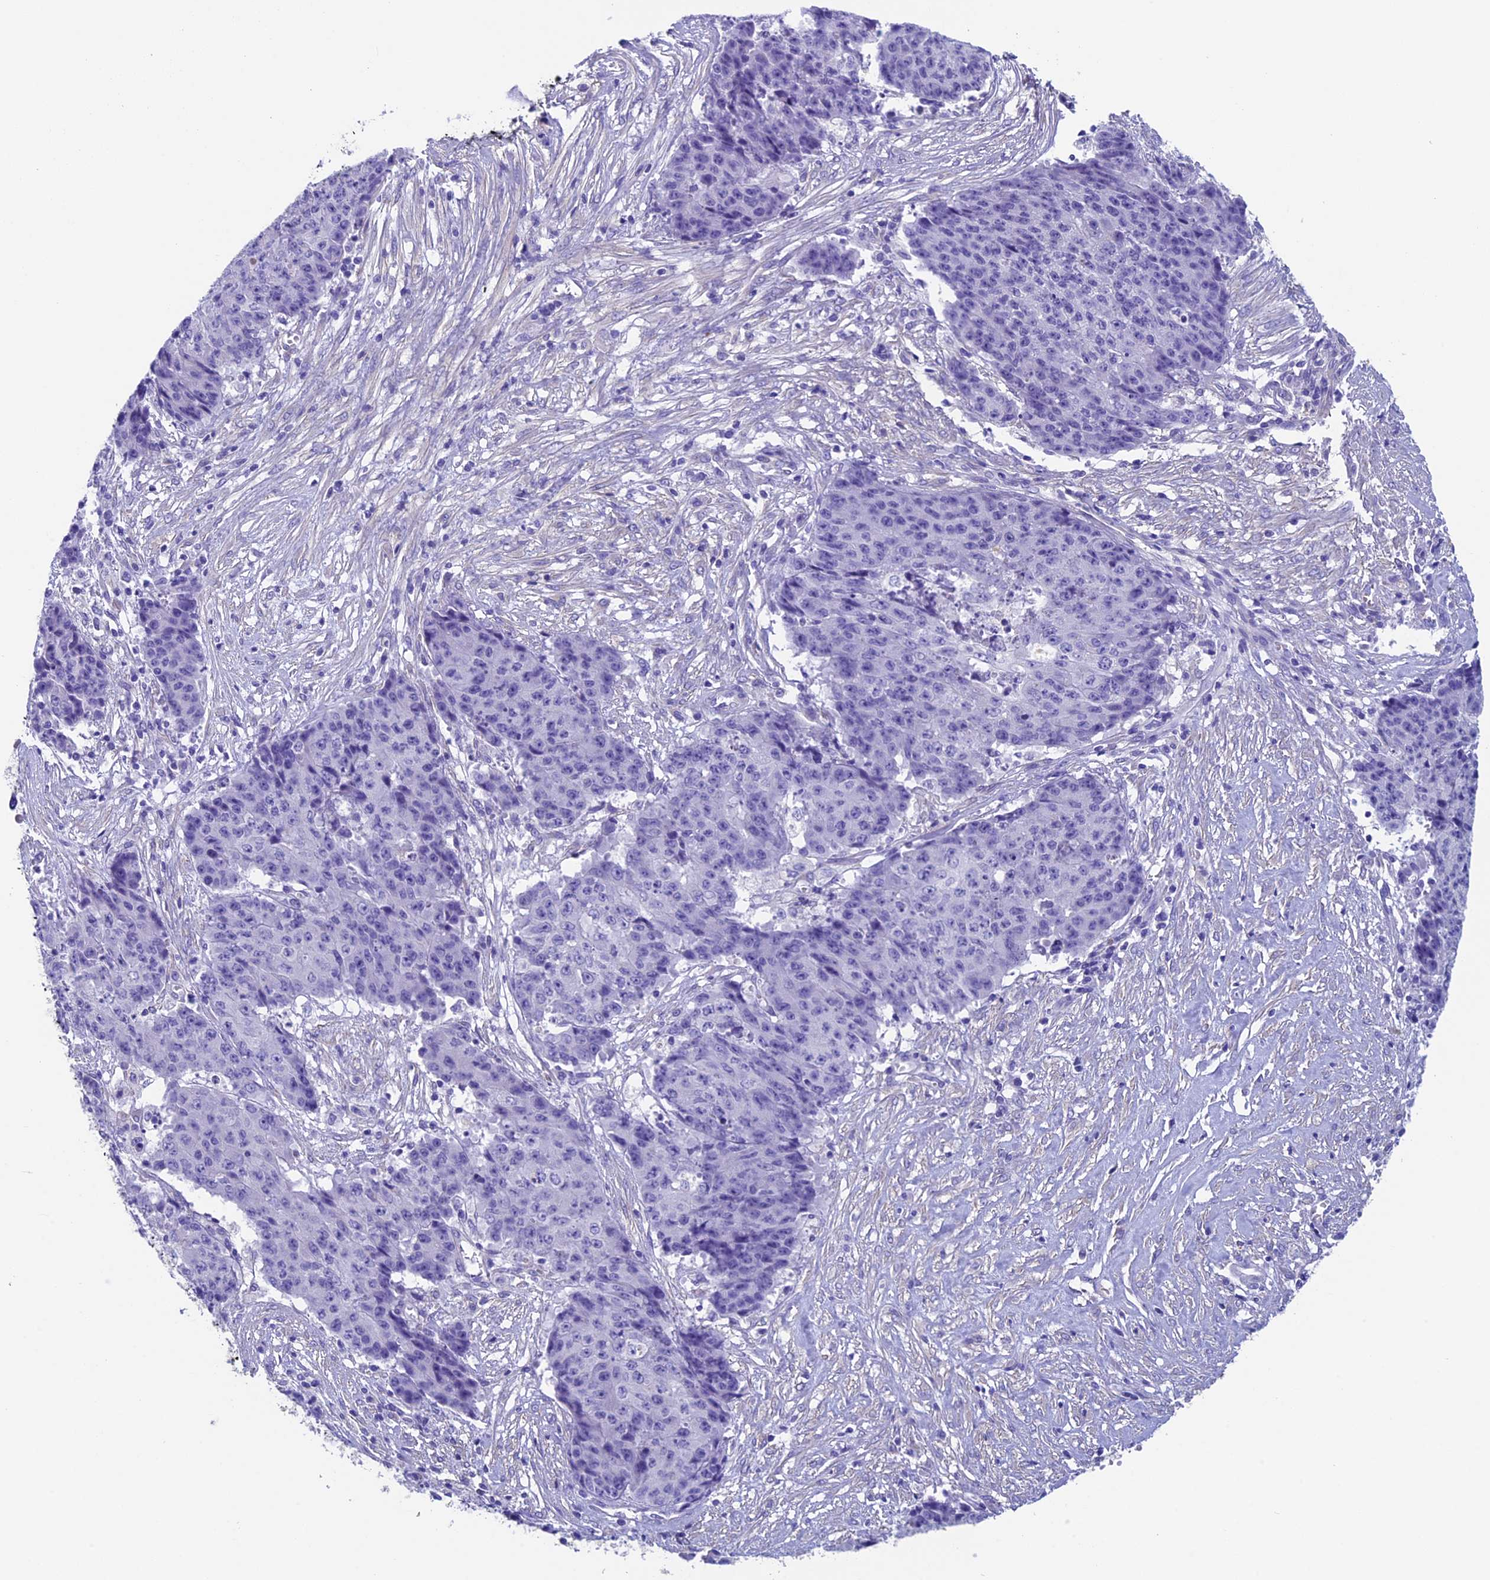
{"staining": {"intensity": "negative", "quantity": "none", "location": "none"}, "tissue": "ovarian cancer", "cell_type": "Tumor cells", "image_type": "cancer", "snomed": [{"axis": "morphology", "description": "Carcinoma, endometroid"}, {"axis": "topography", "description": "Ovary"}], "caption": "Ovarian cancer (endometroid carcinoma) was stained to show a protein in brown. There is no significant expression in tumor cells.", "gene": "ADH7", "patient": {"sex": "female", "age": 42}}